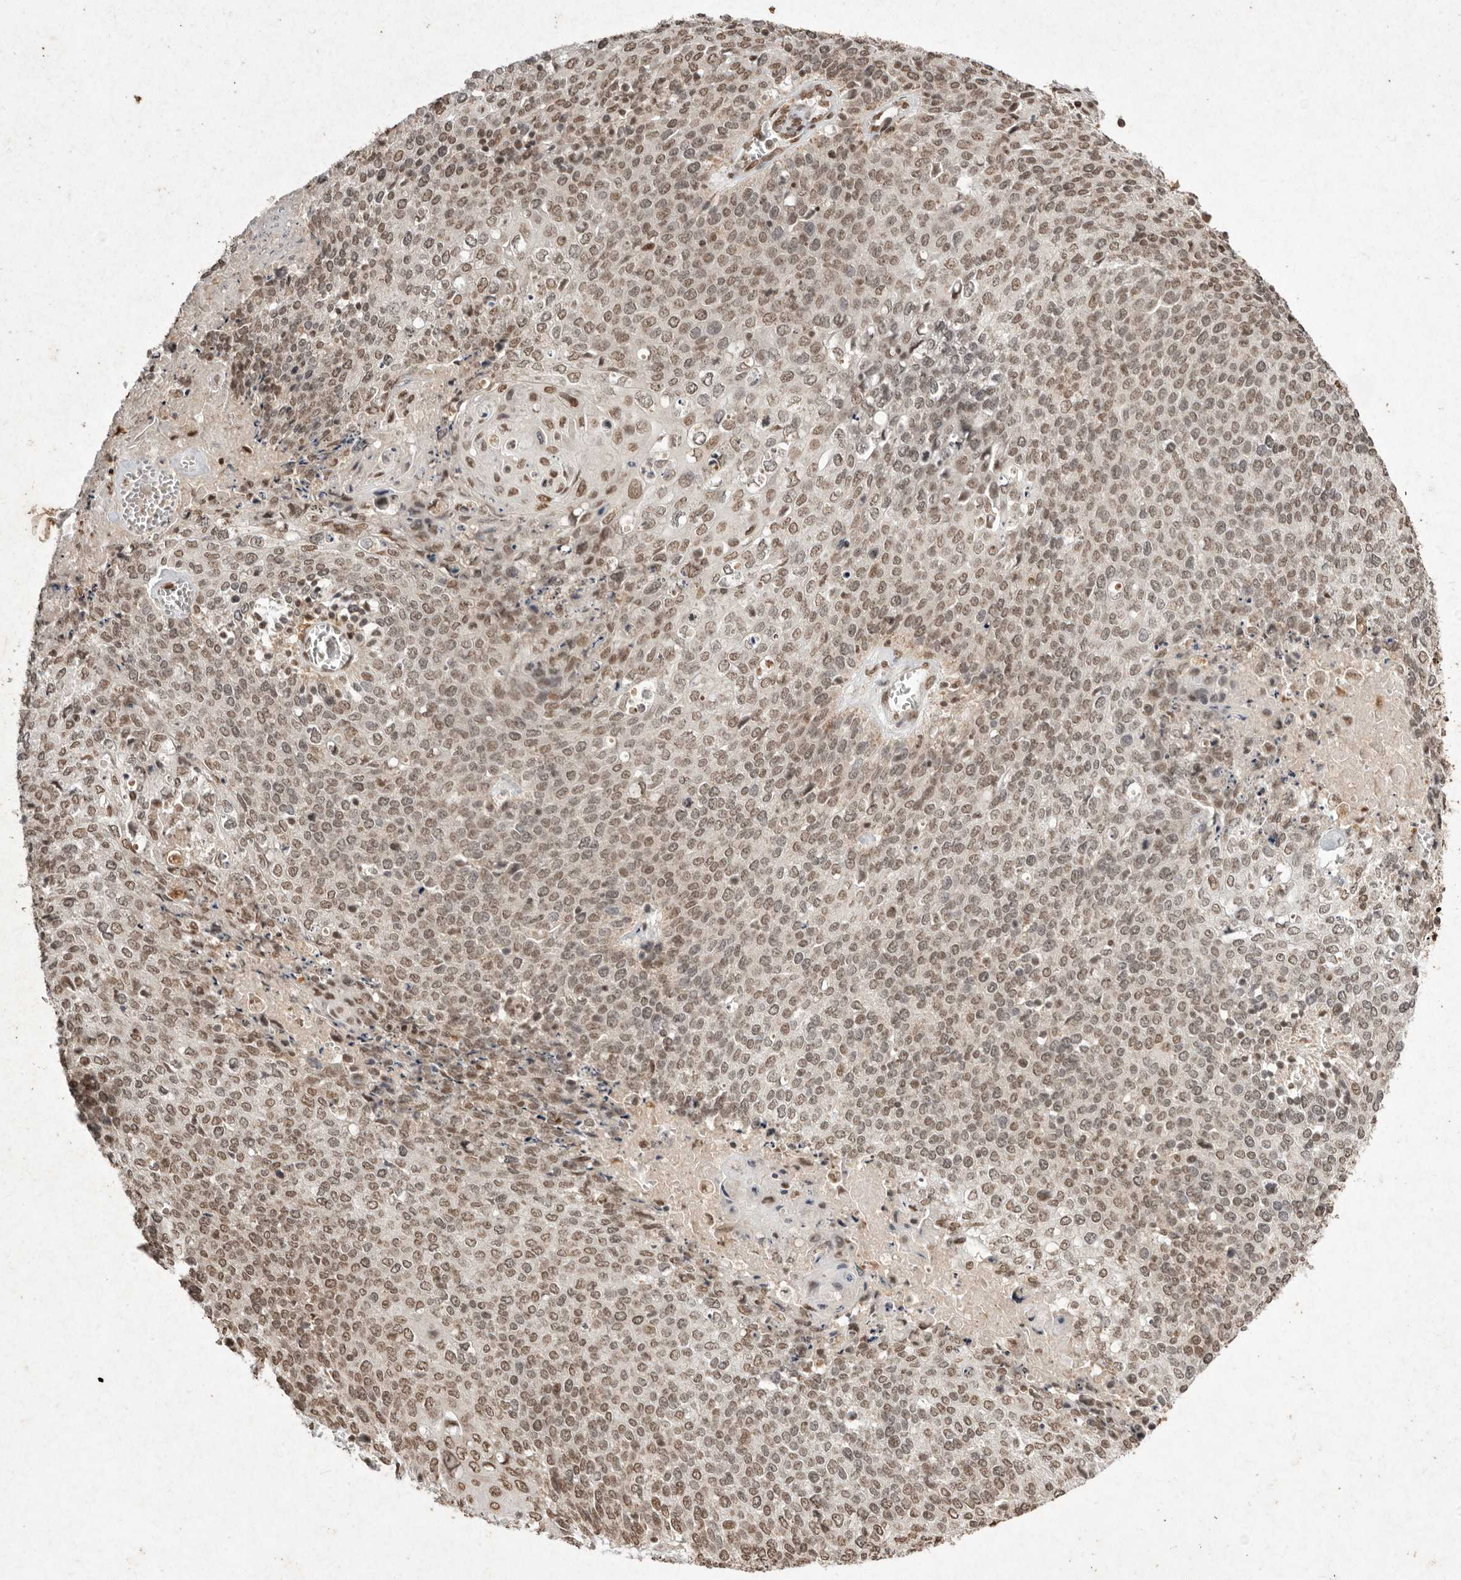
{"staining": {"intensity": "moderate", "quantity": ">75%", "location": "nuclear"}, "tissue": "cervical cancer", "cell_type": "Tumor cells", "image_type": "cancer", "snomed": [{"axis": "morphology", "description": "Squamous cell carcinoma, NOS"}, {"axis": "topography", "description": "Cervix"}], "caption": "Protein expression analysis of human squamous cell carcinoma (cervical) reveals moderate nuclear staining in about >75% of tumor cells. (IHC, brightfield microscopy, high magnification).", "gene": "NKX3-2", "patient": {"sex": "female", "age": 39}}